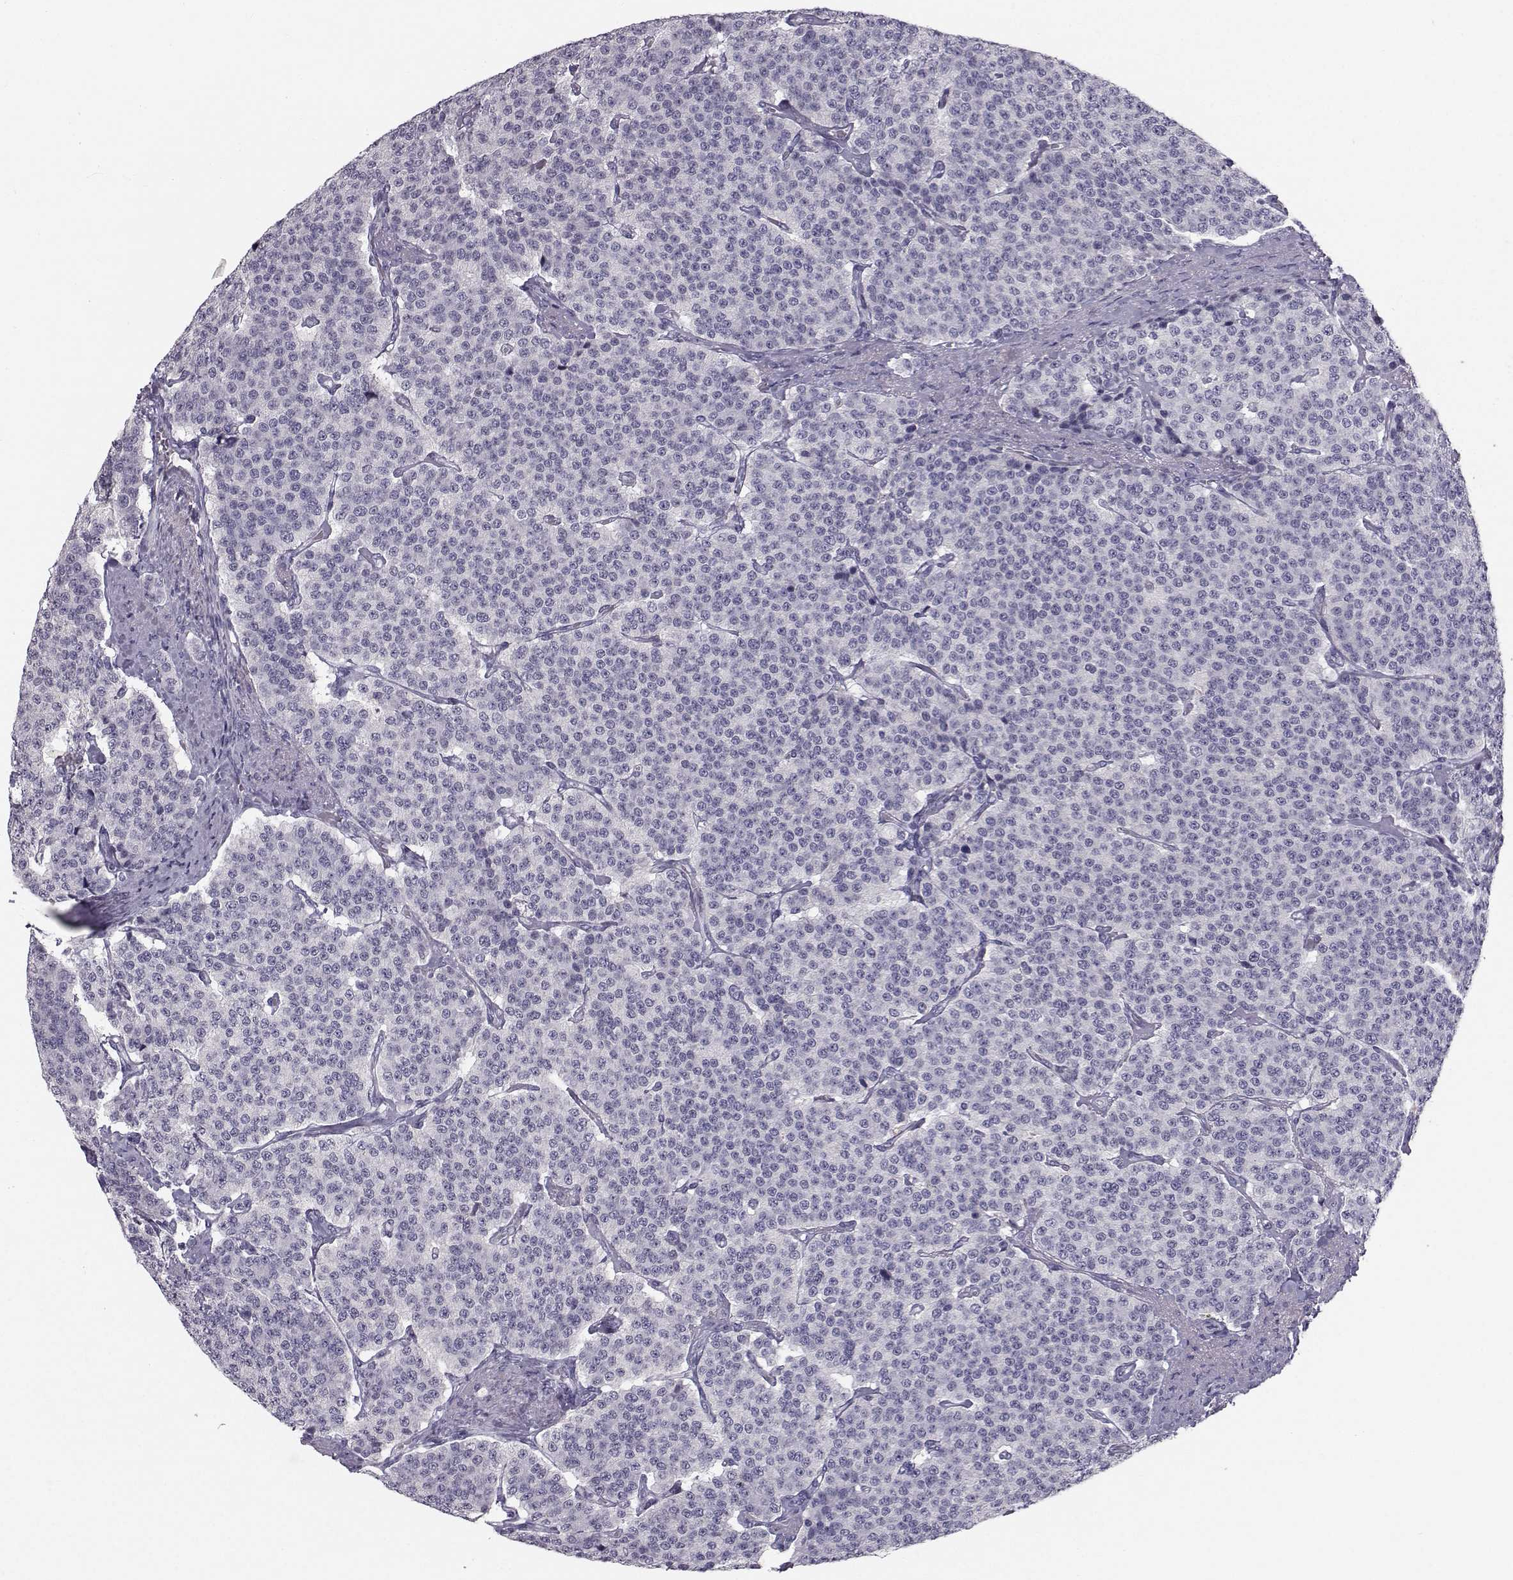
{"staining": {"intensity": "negative", "quantity": "none", "location": "none"}, "tissue": "carcinoid", "cell_type": "Tumor cells", "image_type": "cancer", "snomed": [{"axis": "morphology", "description": "Carcinoid, malignant, NOS"}, {"axis": "topography", "description": "Small intestine"}], "caption": "Human carcinoid stained for a protein using immunohistochemistry (IHC) shows no positivity in tumor cells.", "gene": "SPDYE4", "patient": {"sex": "female", "age": 58}}